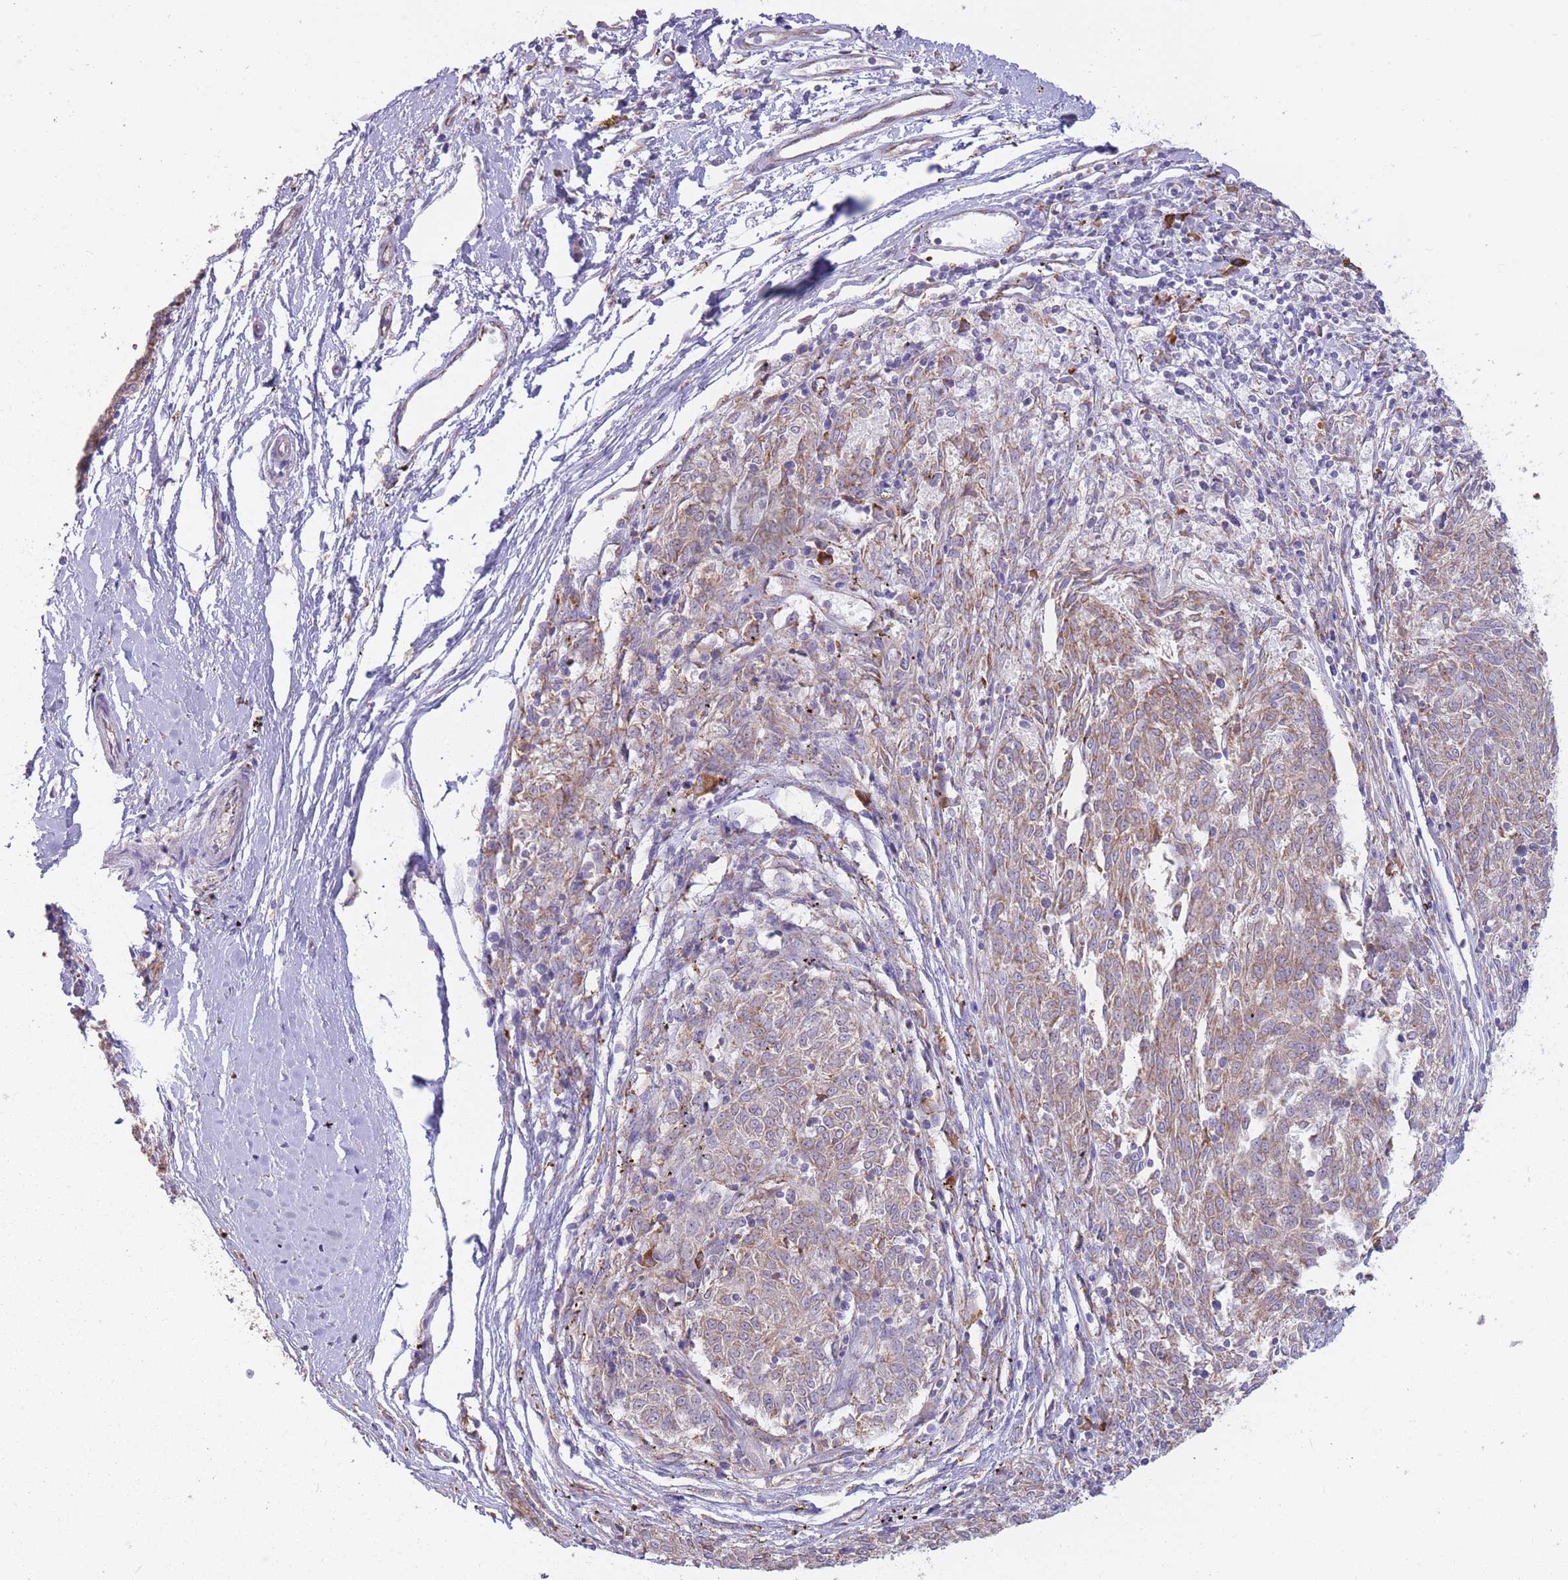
{"staining": {"intensity": "weak", "quantity": "25%-75%", "location": "cytoplasmic/membranous"}, "tissue": "melanoma", "cell_type": "Tumor cells", "image_type": "cancer", "snomed": [{"axis": "morphology", "description": "Malignant melanoma, NOS"}, {"axis": "topography", "description": "Skin"}], "caption": "Protein expression analysis of malignant melanoma shows weak cytoplasmic/membranous expression in about 25%-75% of tumor cells. (IHC, brightfield microscopy, high magnification).", "gene": "TRAPPC5", "patient": {"sex": "female", "age": 72}}